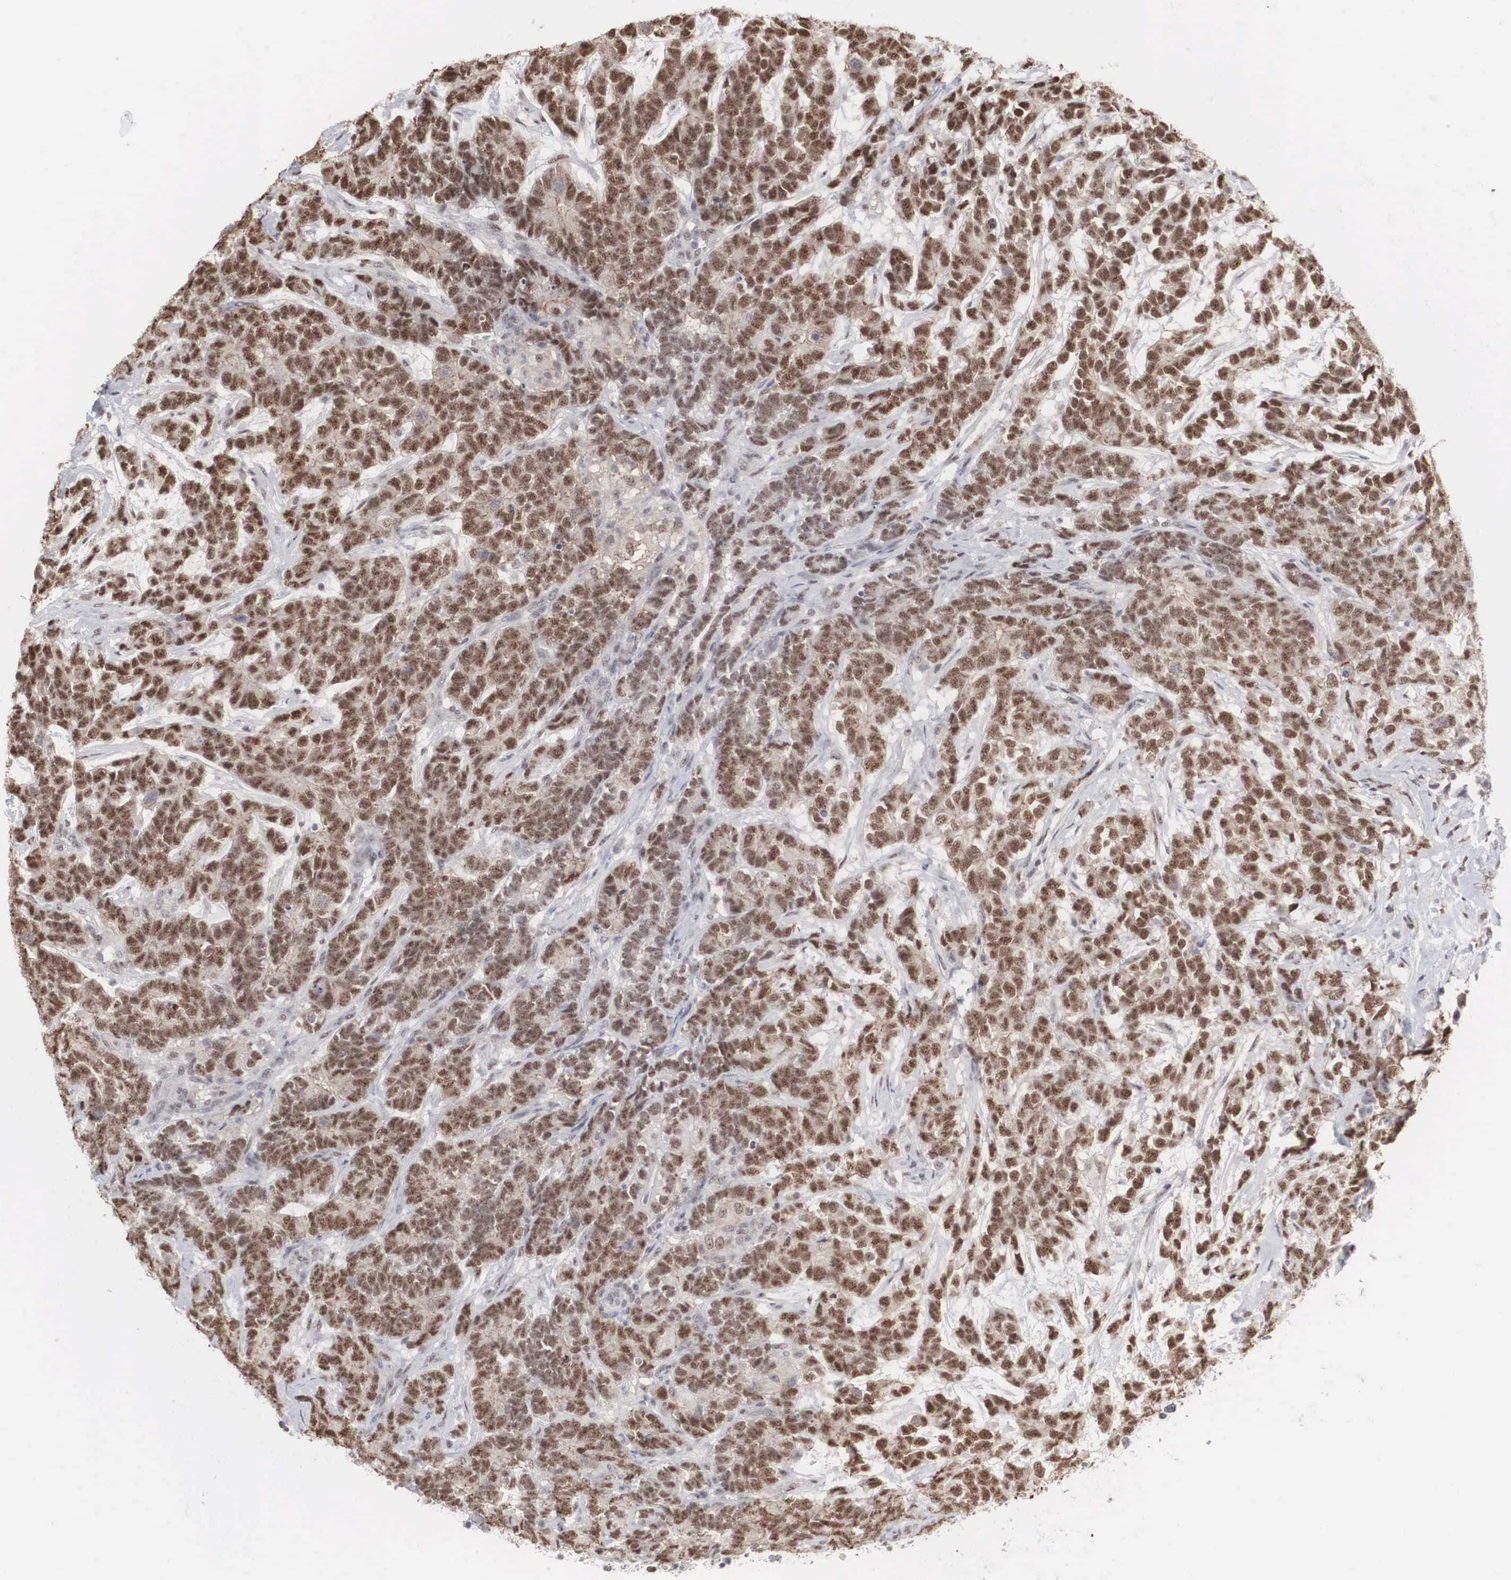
{"staining": {"intensity": "moderate", "quantity": ">75%", "location": "nuclear"}, "tissue": "testis cancer", "cell_type": "Tumor cells", "image_type": "cancer", "snomed": [{"axis": "morphology", "description": "Carcinoma, Embryonal, NOS"}, {"axis": "topography", "description": "Testis"}], "caption": "This photomicrograph reveals immunohistochemistry staining of testis cancer (embryonal carcinoma), with medium moderate nuclear positivity in approximately >75% of tumor cells.", "gene": "AUTS2", "patient": {"sex": "male", "age": 26}}